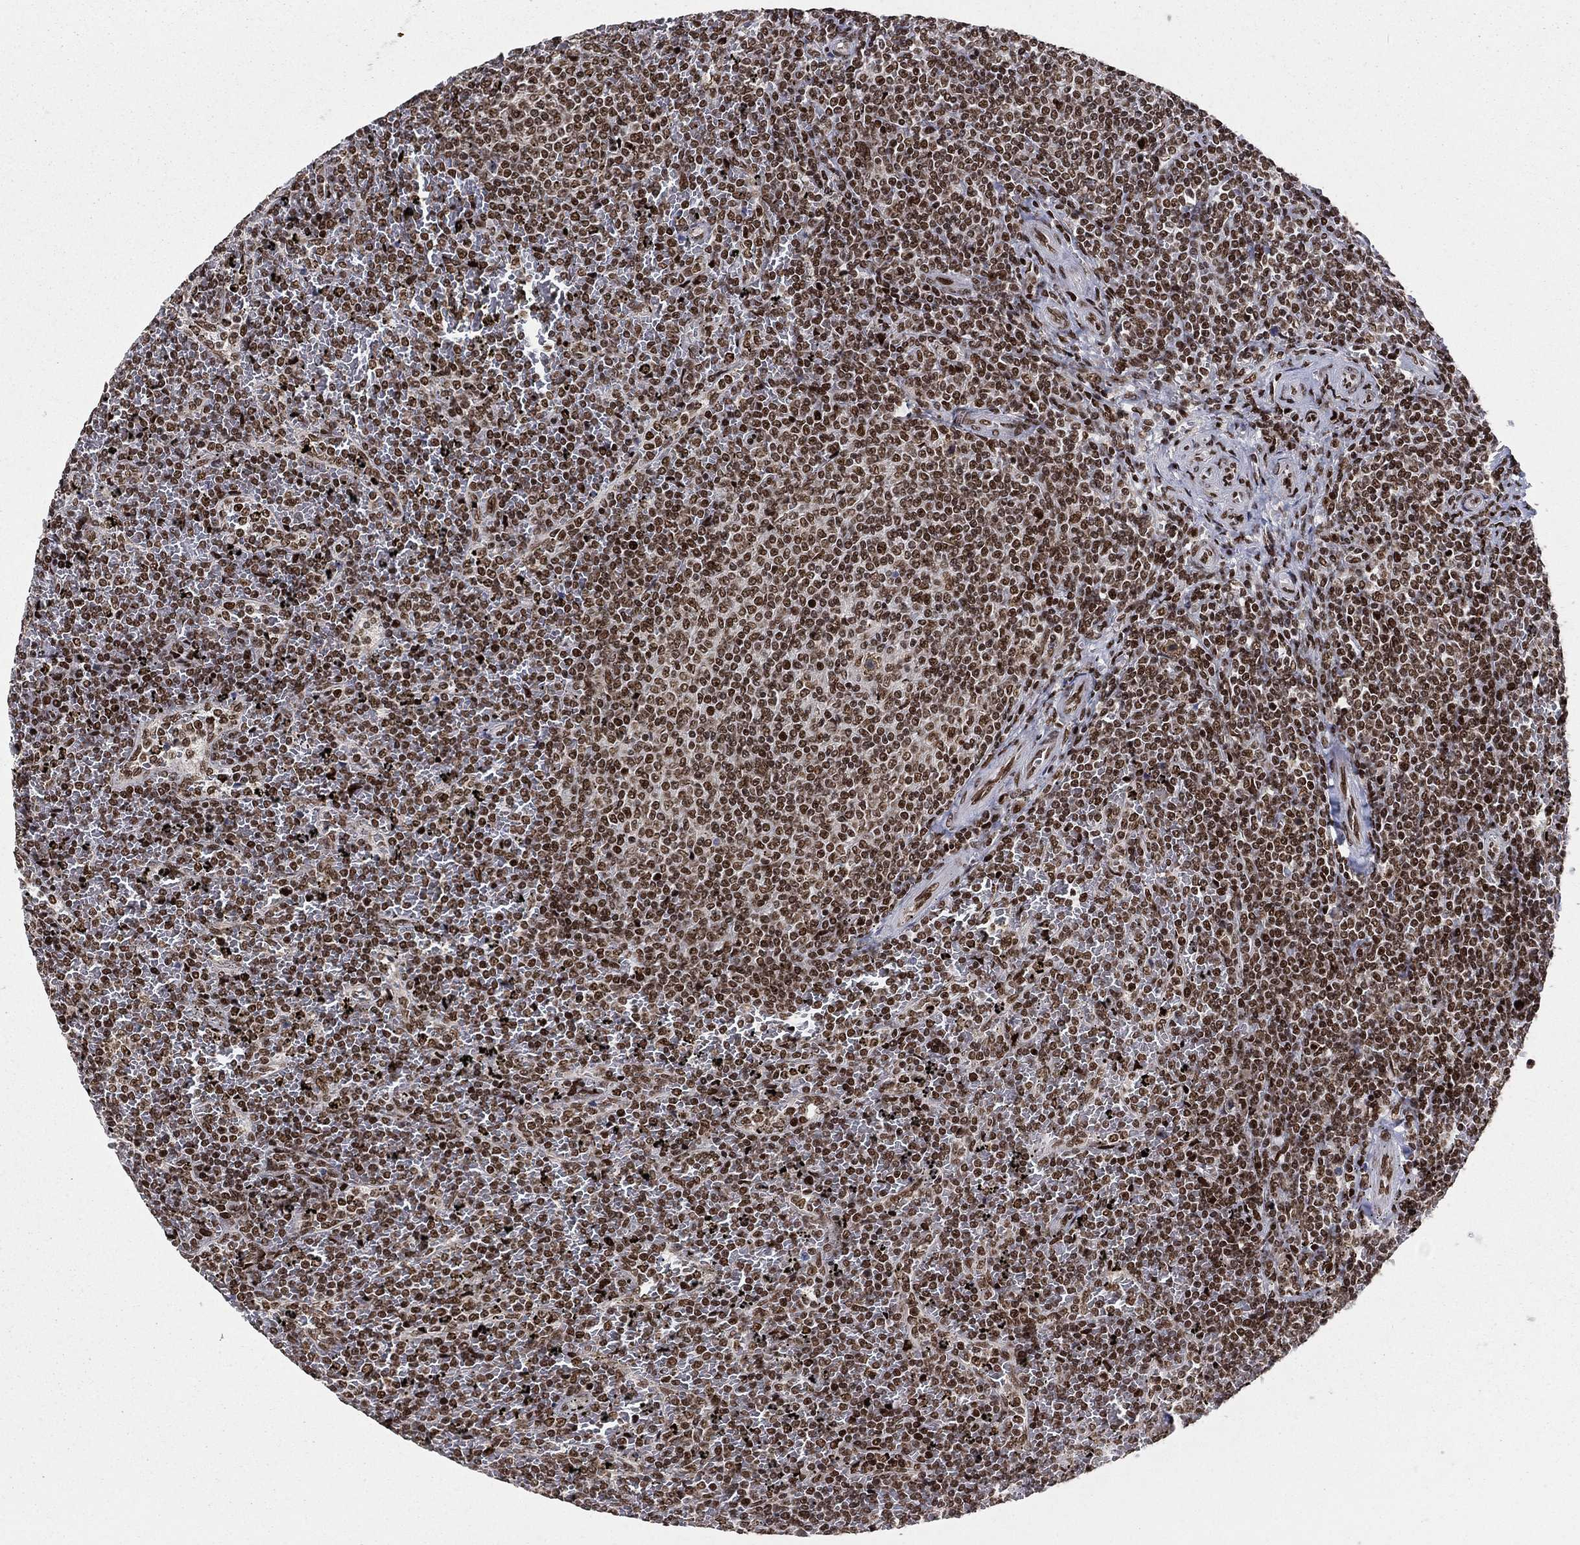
{"staining": {"intensity": "strong", "quantity": ">75%", "location": "nuclear"}, "tissue": "lymphoma", "cell_type": "Tumor cells", "image_type": "cancer", "snomed": [{"axis": "morphology", "description": "Malignant lymphoma, non-Hodgkin's type, Low grade"}, {"axis": "topography", "description": "Spleen"}], "caption": "Strong nuclear protein staining is identified in about >75% of tumor cells in malignant lymphoma, non-Hodgkin's type (low-grade). (brown staining indicates protein expression, while blue staining denotes nuclei).", "gene": "RTF1", "patient": {"sex": "female", "age": 77}}